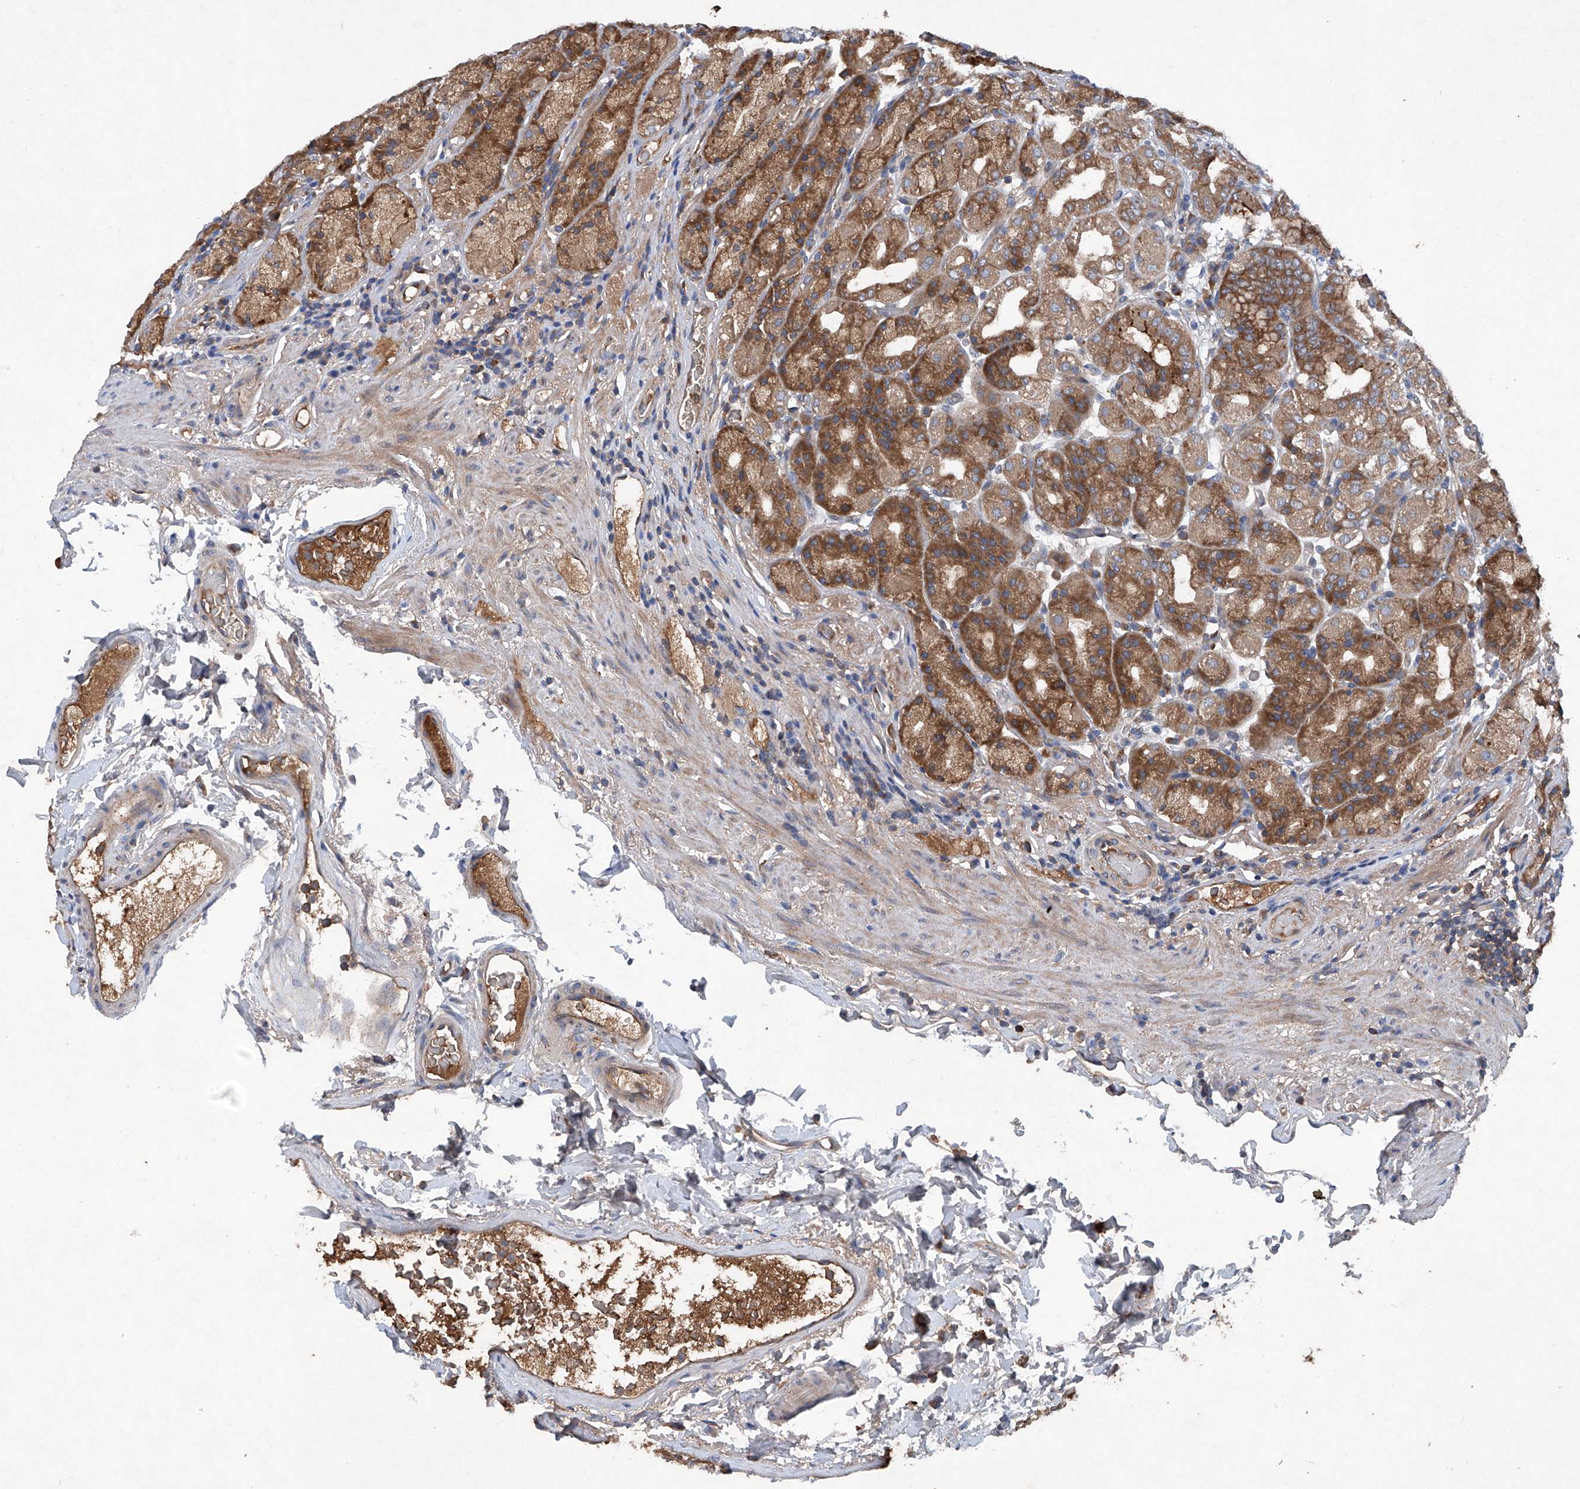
{"staining": {"intensity": "strong", "quantity": ">75%", "location": "cytoplasmic/membranous"}, "tissue": "stomach", "cell_type": "Glandular cells", "image_type": "normal", "snomed": [{"axis": "morphology", "description": "Normal tissue, NOS"}, {"axis": "topography", "description": "Stomach, upper"}], "caption": "Stomach stained with DAB immunohistochemistry exhibits high levels of strong cytoplasmic/membranous expression in approximately >75% of glandular cells. (DAB IHC with brightfield microscopy, high magnification).", "gene": "ASCC3", "patient": {"sex": "male", "age": 68}}